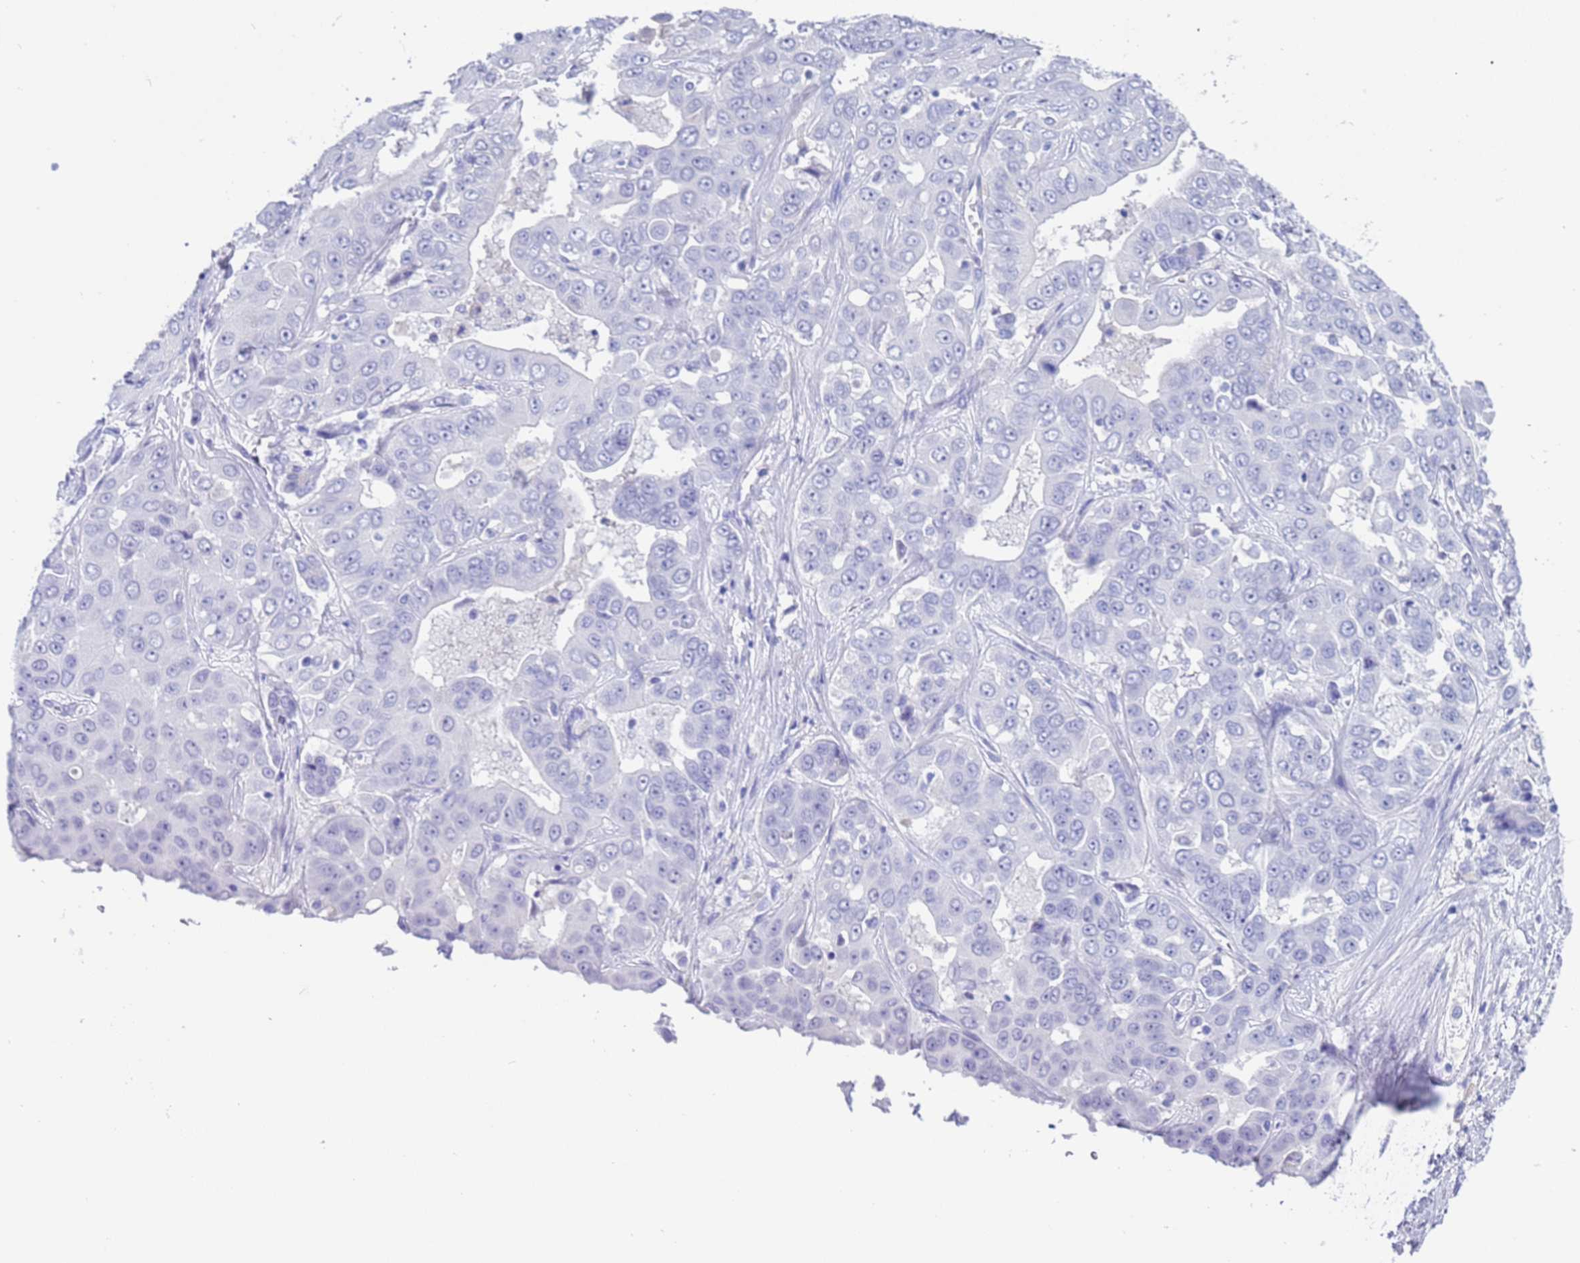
{"staining": {"intensity": "negative", "quantity": "none", "location": "none"}, "tissue": "liver cancer", "cell_type": "Tumor cells", "image_type": "cancer", "snomed": [{"axis": "morphology", "description": "Cholangiocarcinoma"}, {"axis": "topography", "description": "Liver"}], "caption": "DAB immunohistochemical staining of cholangiocarcinoma (liver) exhibits no significant staining in tumor cells.", "gene": "CKM", "patient": {"sex": "female", "age": 52}}